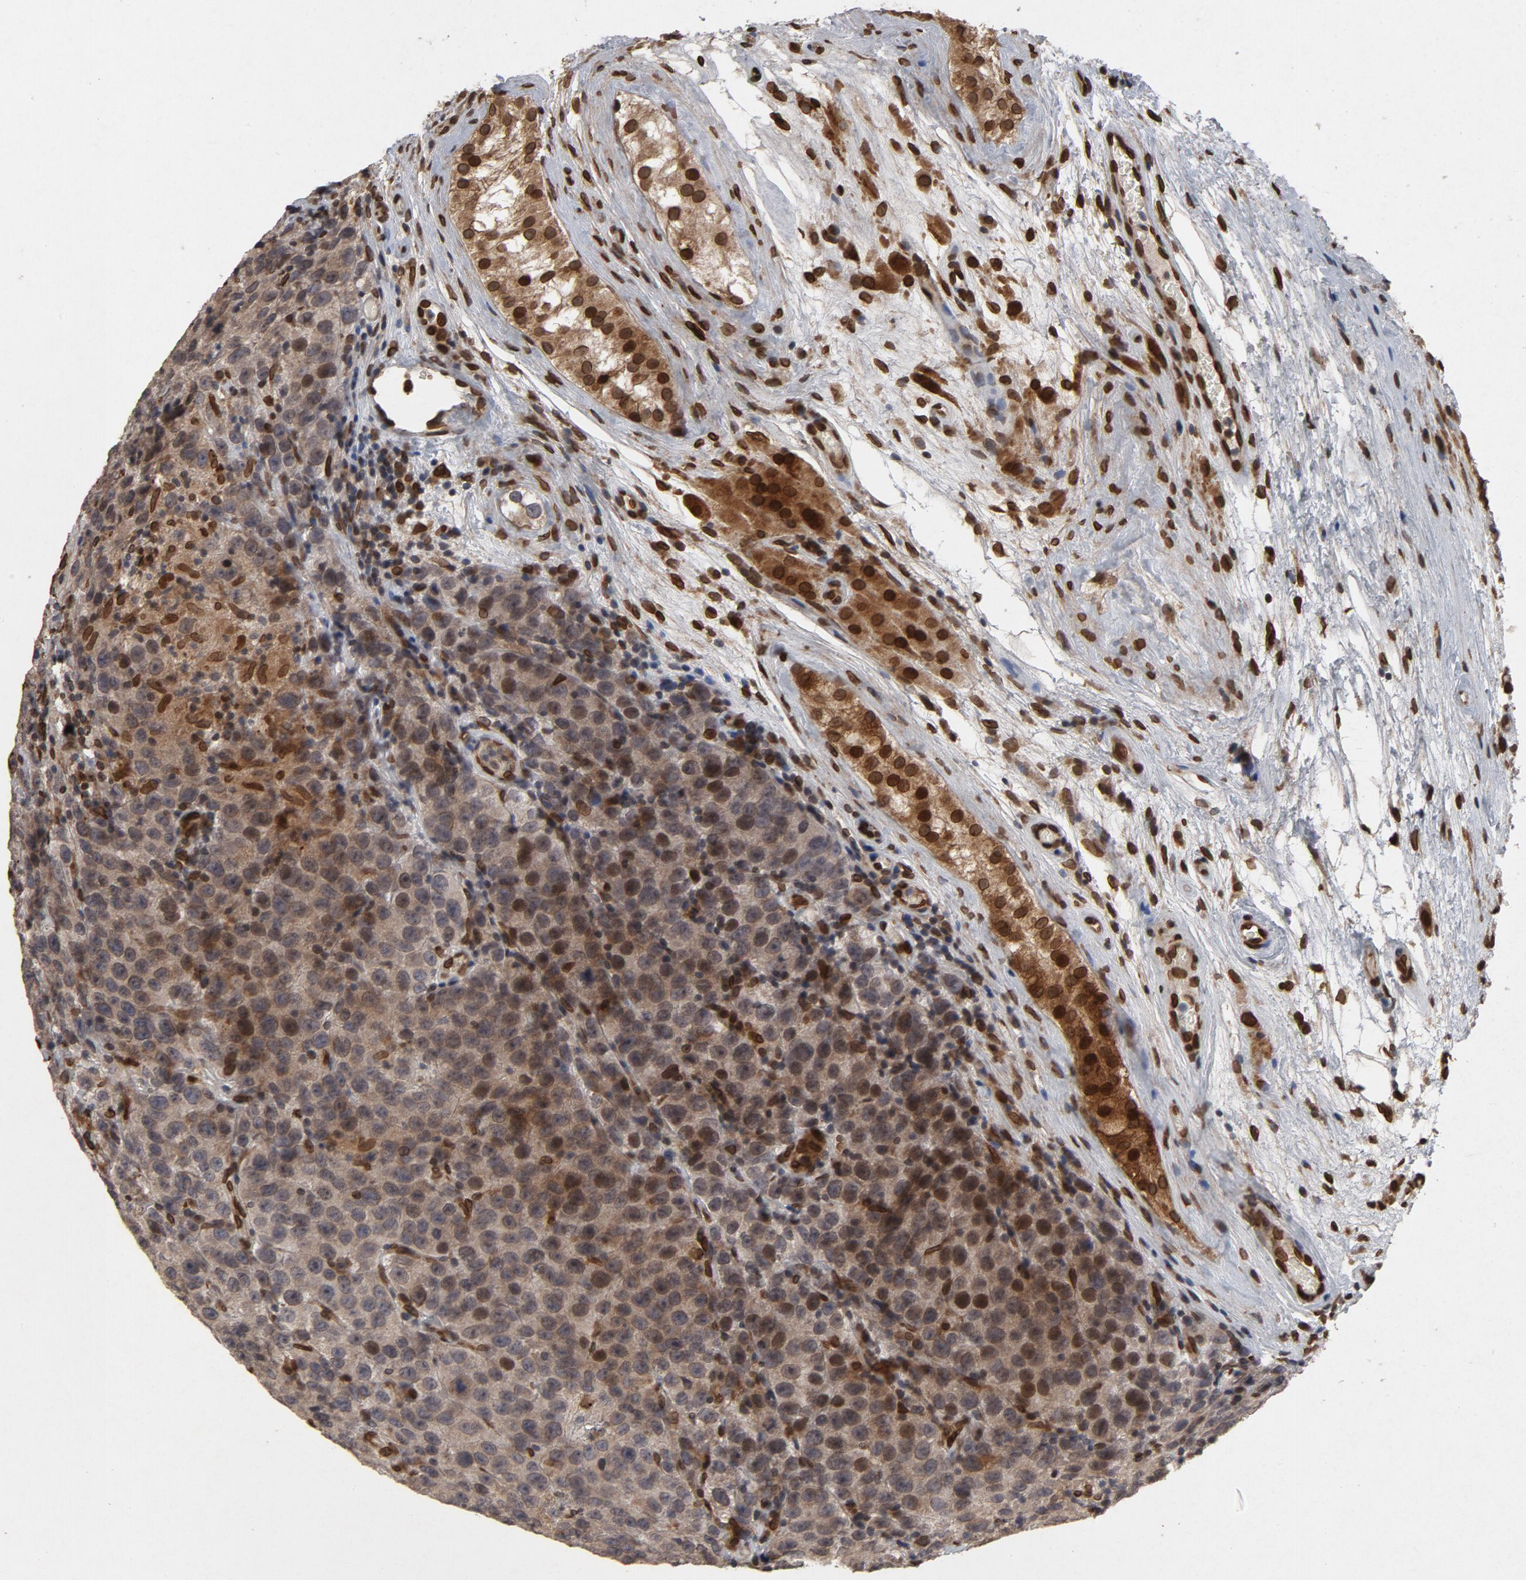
{"staining": {"intensity": "moderate", "quantity": "25%-75%", "location": "cytoplasmic/membranous,nuclear"}, "tissue": "testis cancer", "cell_type": "Tumor cells", "image_type": "cancer", "snomed": [{"axis": "morphology", "description": "Seminoma, NOS"}, {"axis": "topography", "description": "Testis"}], "caption": "Protein staining reveals moderate cytoplasmic/membranous and nuclear positivity in approximately 25%-75% of tumor cells in testis cancer (seminoma). The protein of interest is stained brown, and the nuclei are stained in blue (DAB (3,3'-diaminobenzidine) IHC with brightfield microscopy, high magnification).", "gene": "LMNA", "patient": {"sex": "male", "age": 52}}